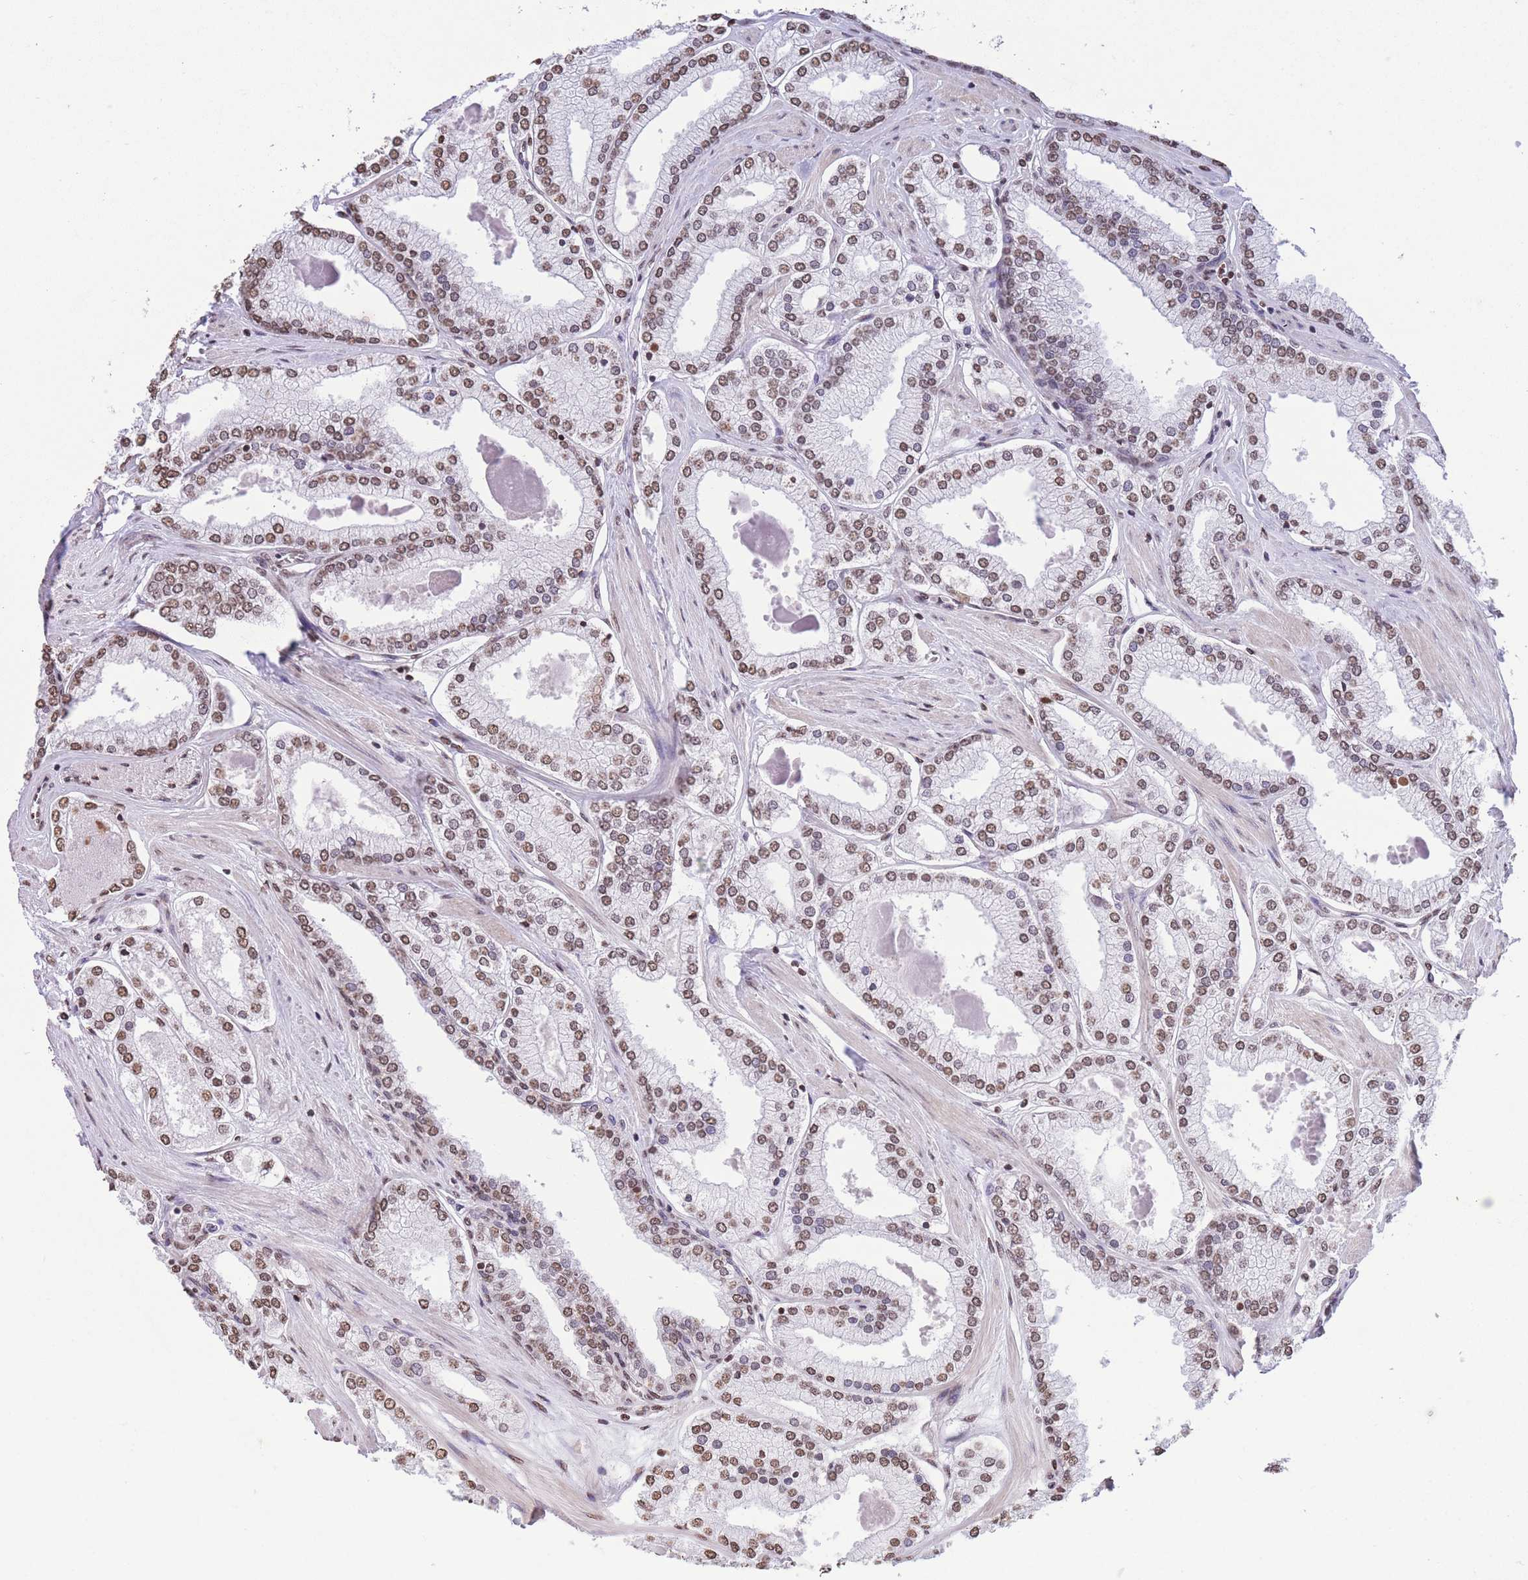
{"staining": {"intensity": "moderate", "quantity": ">75%", "location": "nuclear"}, "tissue": "prostate cancer", "cell_type": "Tumor cells", "image_type": "cancer", "snomed": [{"axis": "morphology", "description": "Adenocarcinoma, Low grade"}, {"axis": "topography", "description": "Prostate"}], "caption": "A histopathology image of human low-grade adenocarcinoma (prostate) stained for a protein demonstrates moderate nuclear brown staining in tumor cells.", "gene": "H2BC11", "patient": {"sex": "male", "age": 42}}